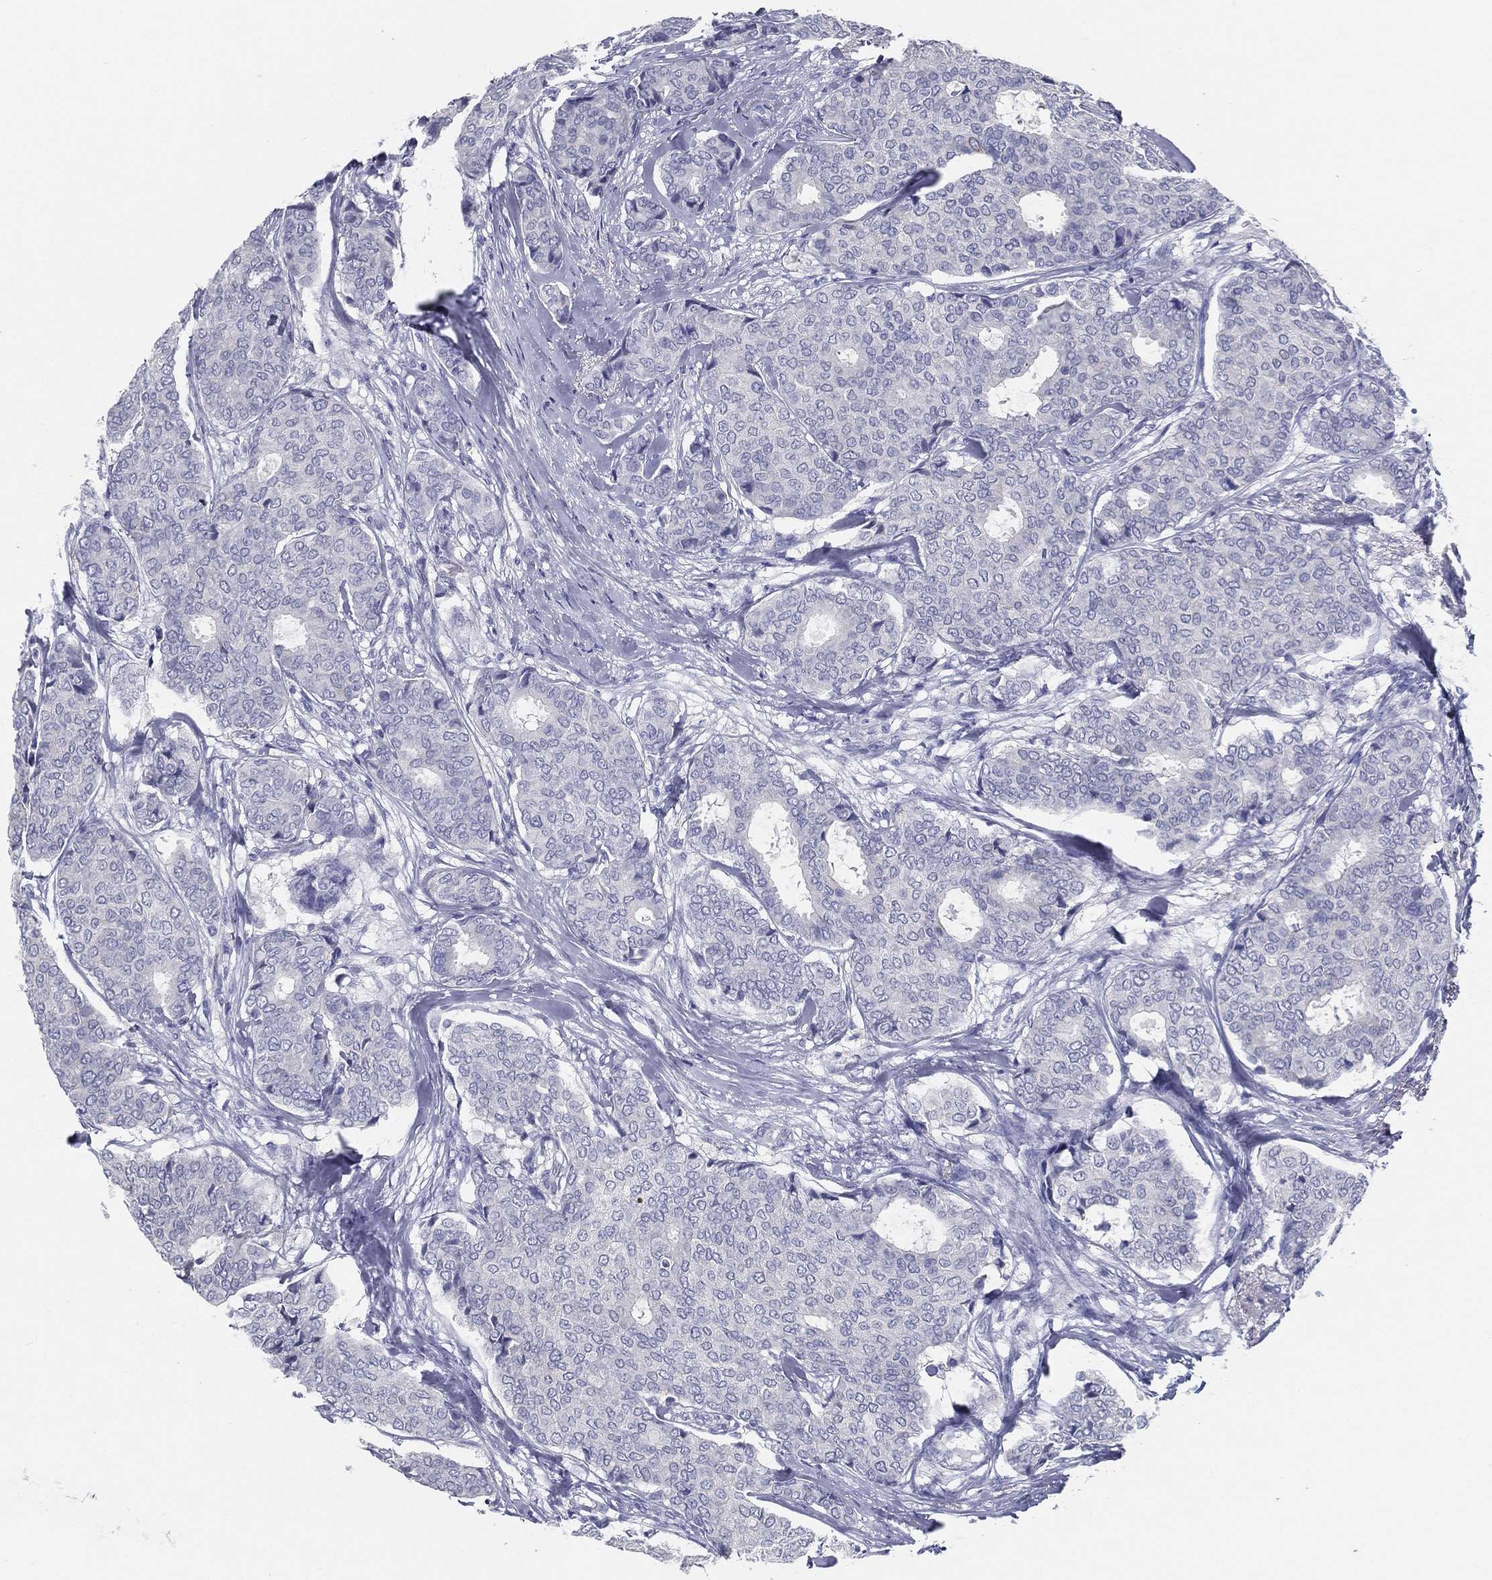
{"staining": {"intensity": "negative", "quantity": "none", "location": "none"}, "tissue": "breast cancer", "cell_type": "Tumor cells", "image_type": "cancer", "snomed": [{"axis": "morphology", "description": "Duct carcinoma"}, {"axis": "topography", "description": "Breast"}], "caption": "There is no significant positivity in tumor cells of breast invasive ductal carcinoma.", "gene": "STS", "patient": {"sex": "female", "age": 75}}